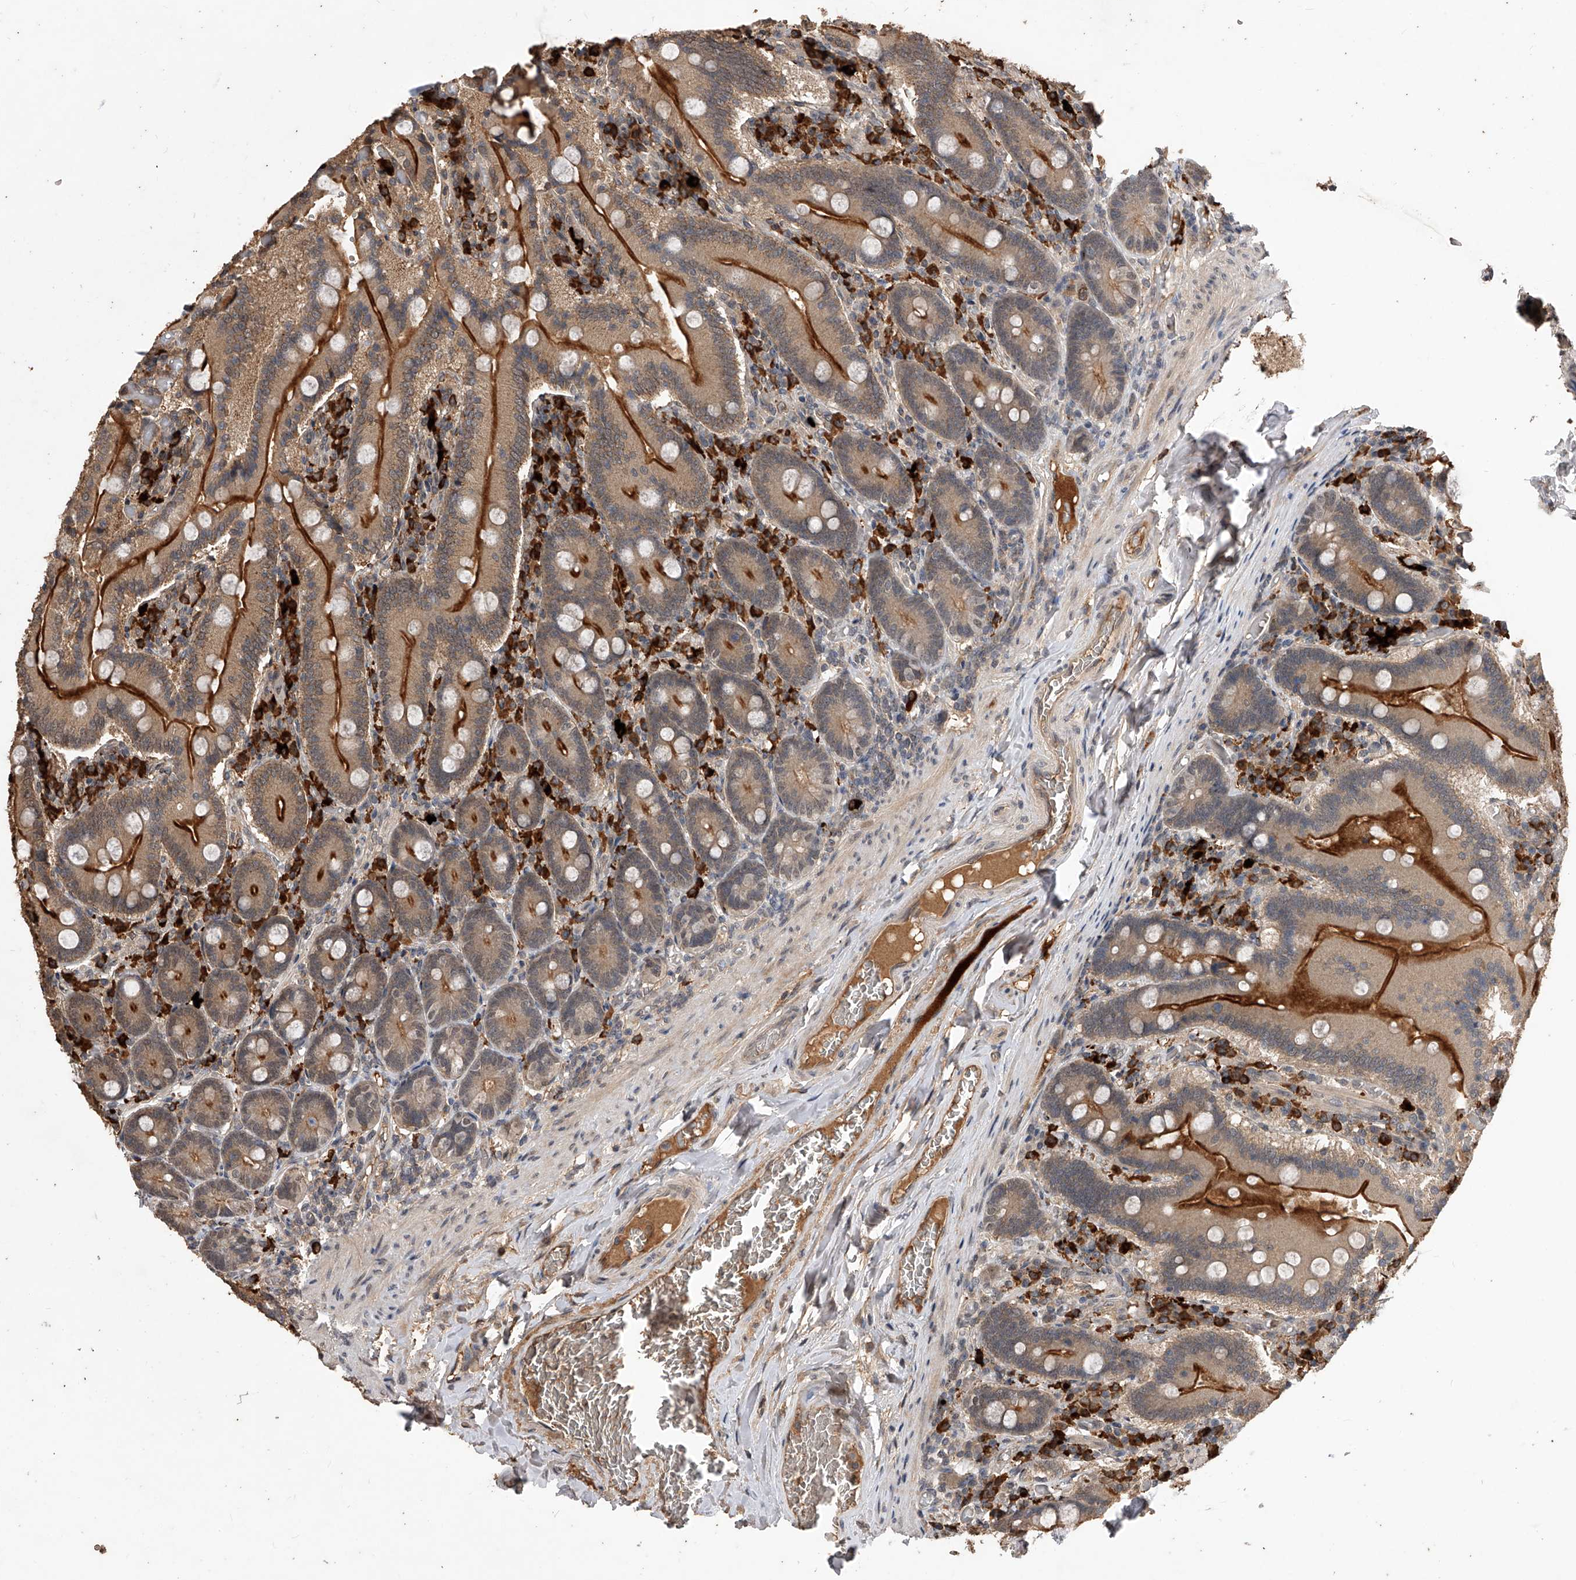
{"staining": {"intensity": "strong", "quantity": ">75%", "location": "cytoplasmic/membranous"}, "tissue": "duodenum", "cell_type": "Glandular cells", "image_type": "normal", "snomed": [{"axis": "morphology", "description": "Normal tissue, NOS"}, {"axis": "topography", "description": "Duodenum"}], "caption": "Immunohistochemistry (DAB) staining of unremarkable duodenum reveals strong cytoplasmic/membranous protein positivity in approximately >75% of glandular cells.", "gene": "CFAP410", "patient": {"sex": "female", "age": 62}}